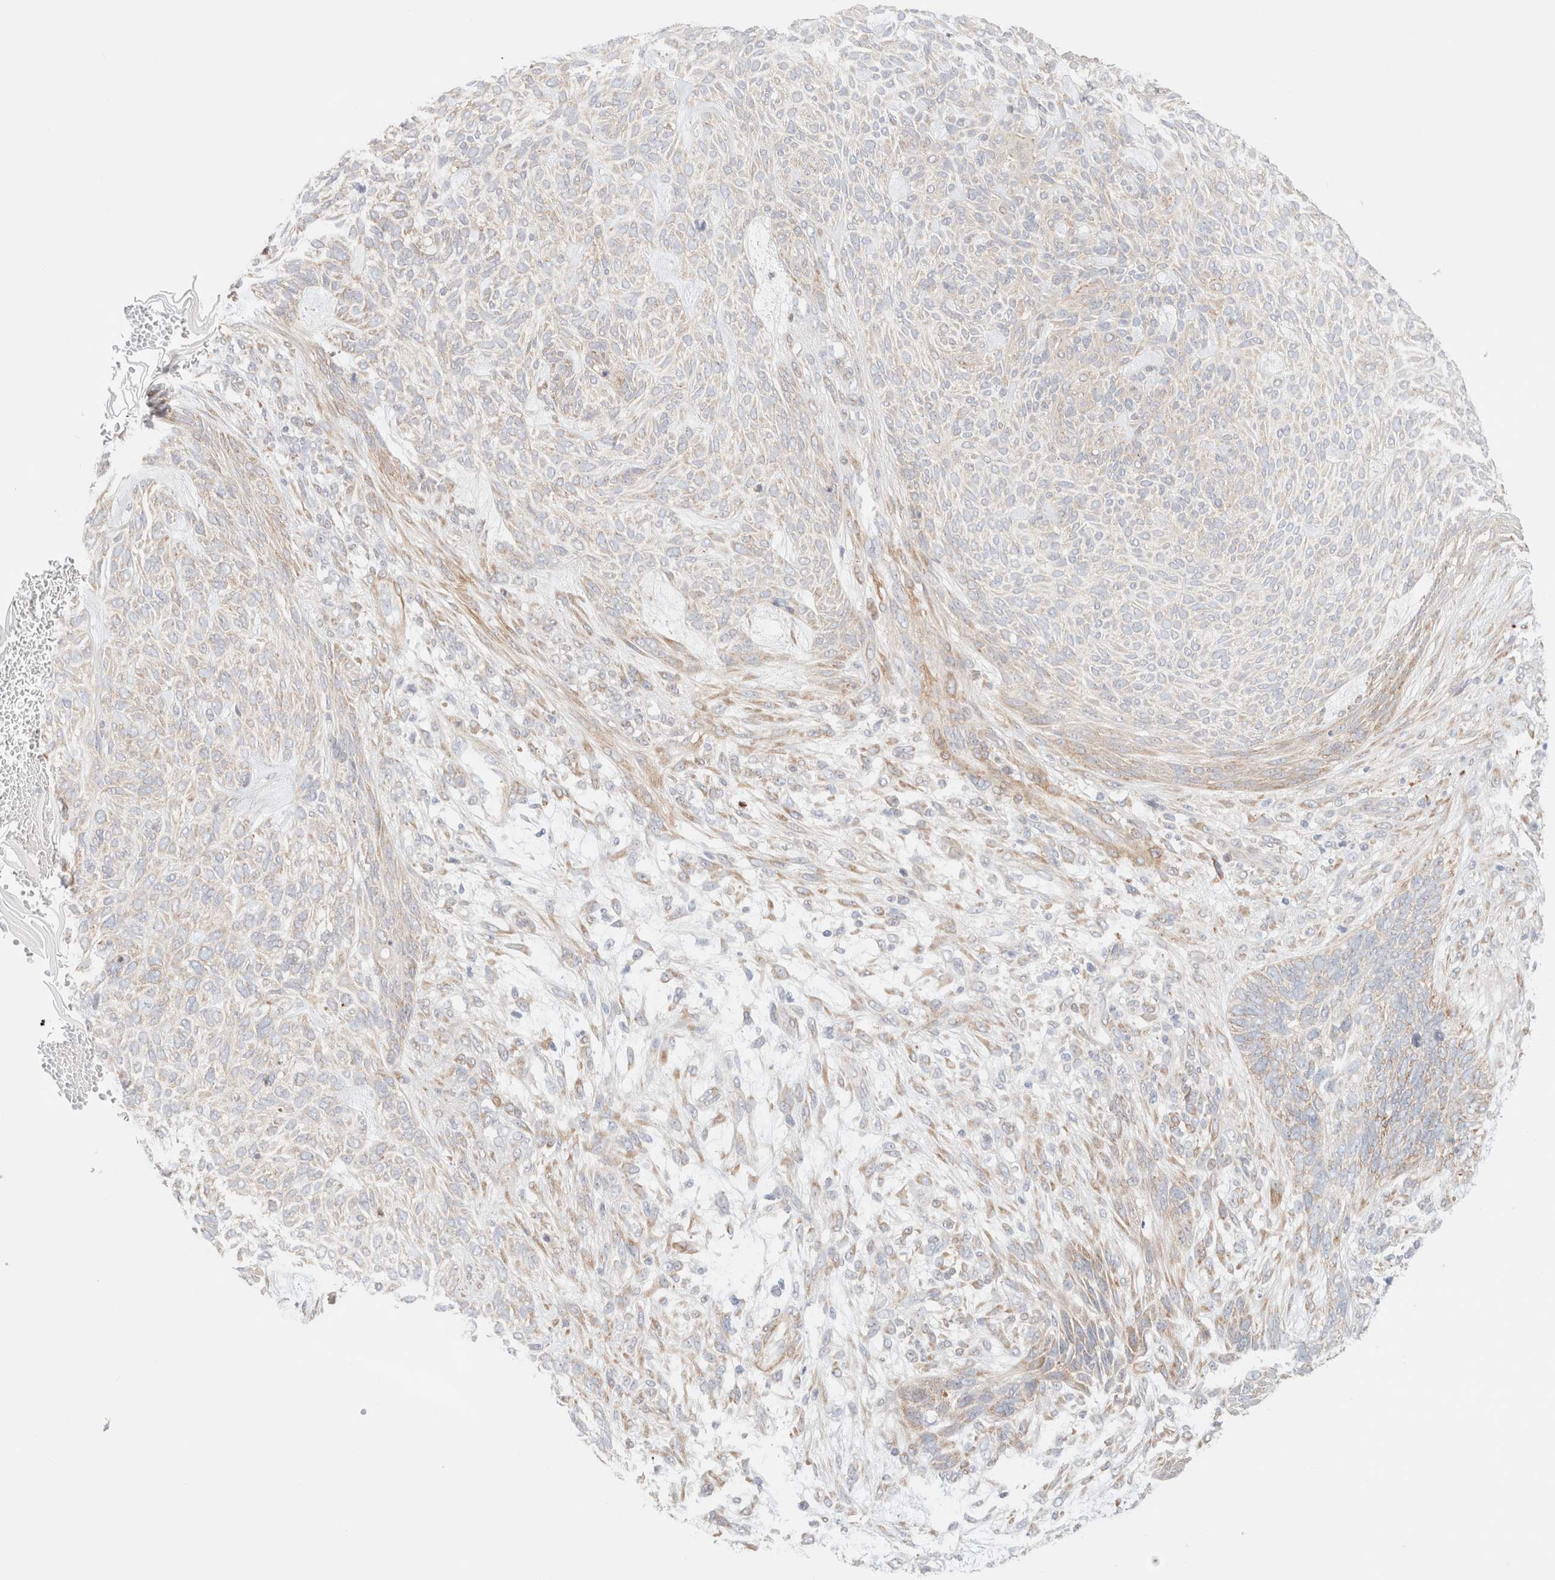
{"staining": {"intensity": "weak", "quantity": "<25%", "location": "cytoplasmic/membranous"}, "tissue": "skin cancer", "cell_type": "Tumor cells", "image_type": "cancer", "snomed": [{"axis": "morphology", "description": "Basal cell carcinoma"}, {"axis": "topography", "description": "Skin"}], "caption": "Immunohistochemical staining of basal cell carcinoma (skin) shows no significant positivity in tumor cells.", "gene": "RRP15", "patient": {"sex": "male", "age": 55}}